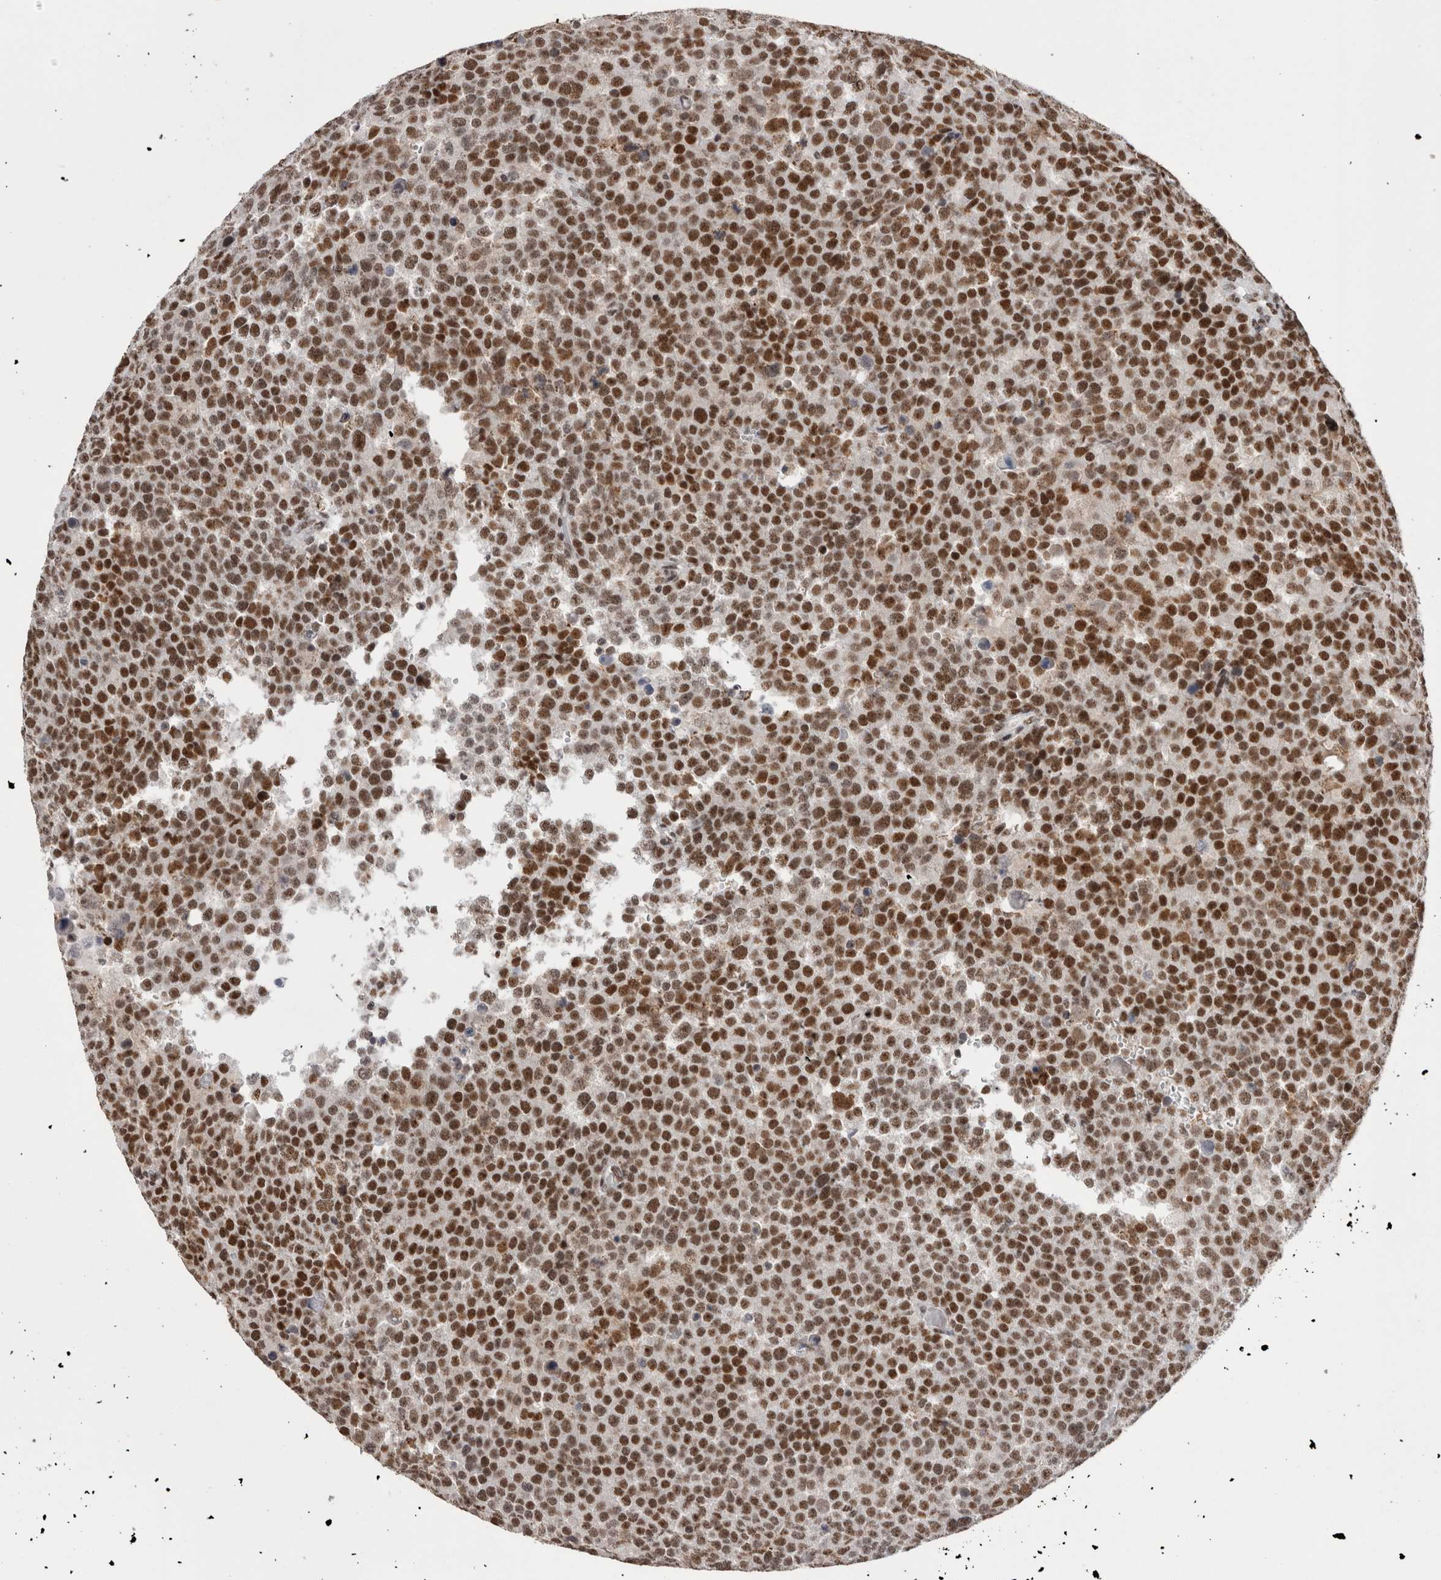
{"staining": {"intensity": "strong", "quantity": ">75%", "location": "nuclear"}, "tissue": "testis cancer", "cell_type": "Tumor cells", "image_type": "cancer", "snomed": [{"axis": "morphology", "description": "Seminoma, NOS"}, {"axis": "topography", "description": "Testis"}], "caption": "Brown immunohistochemical staining in testis seminoma displays strong nuclear staining in approximately >75% of tumor cells. (DAB IHC with brightfield microscopy, high magnification).", "gene": "SMC1A", "patient": {"sex": "male", "age": 71}}